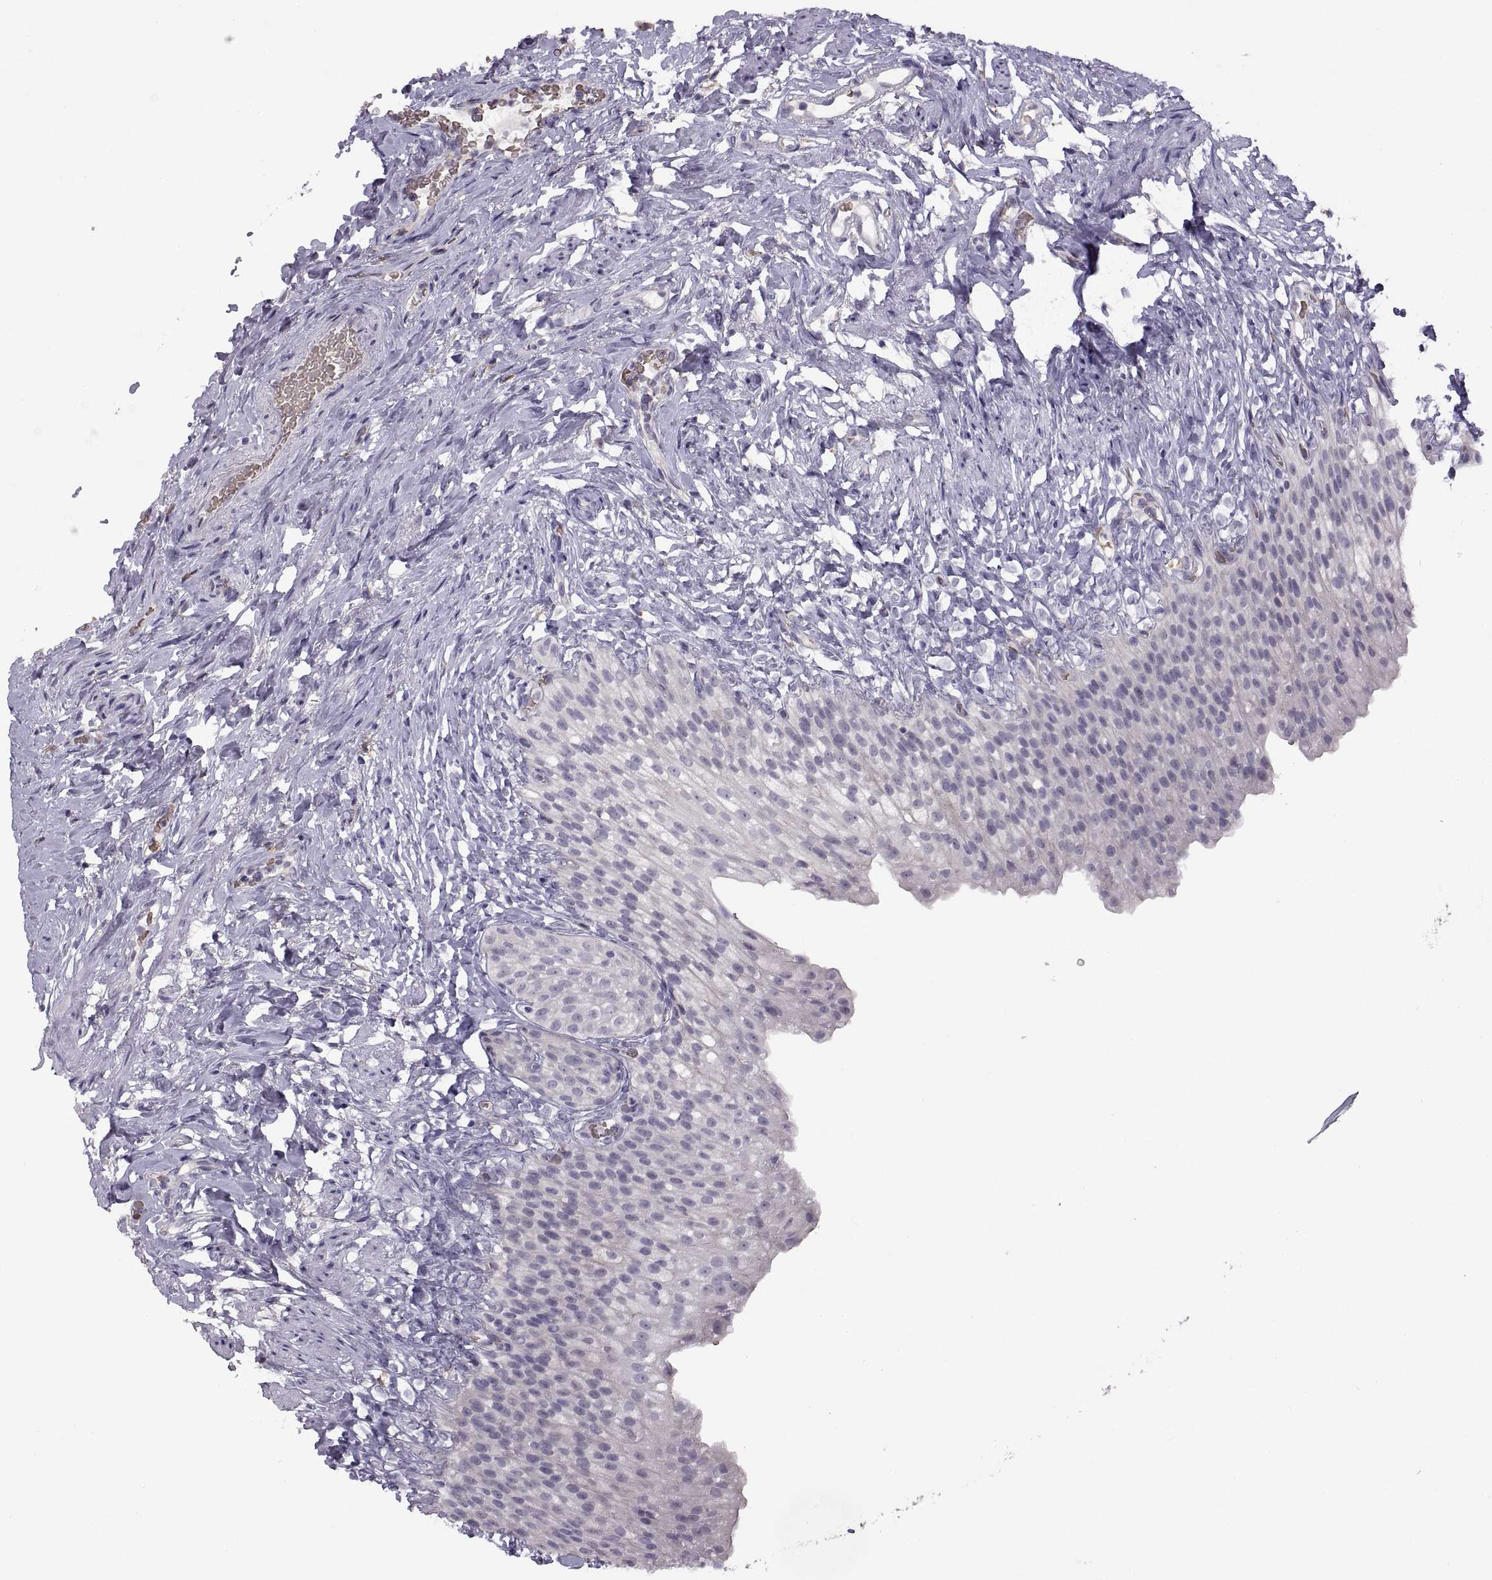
{"staining": {"intensity": "negative", "quantity": "none", "location": "none"}, "tissue": "urinary bladder", "cell_type": "Urothelial cells", "image_type": "normal", "snomed": [{"axis": "morphology", "description": "Normal tissue, NOS"}, {"axis": "topography", "description": "Urinary bladder"}], "caption": "Immunohistochemistry (IHC) micrograph of normal human urinary bladder stained for a protein (brown), which displays no positivity in urothelial cells.", "gene": "MEIOC", "patient": {"sex": "male", "age": 76}}